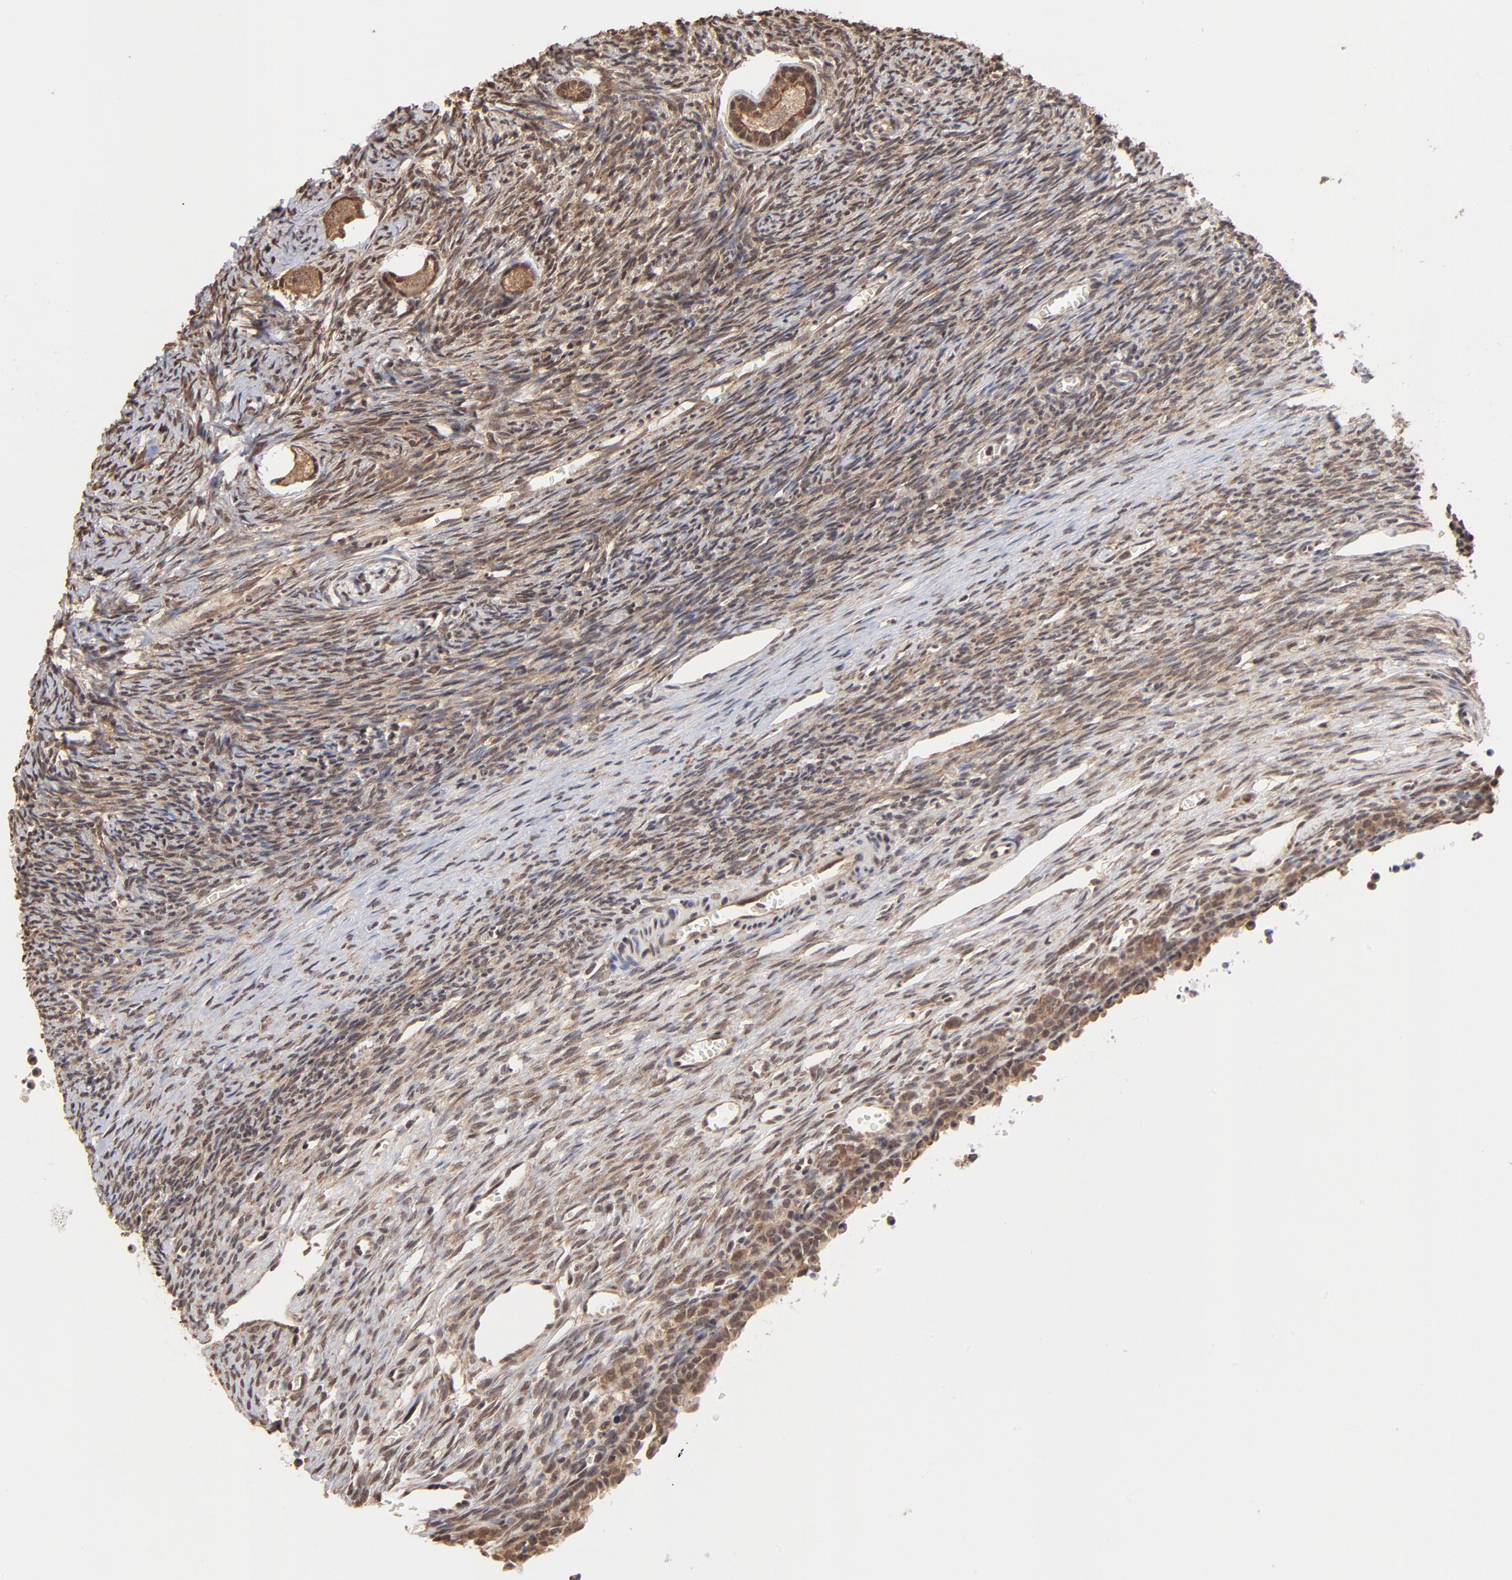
{"staining": {"intensity": "weak", "quantity": ">75%", "location": "cytoplasmic/membranous,nuclear"}, "tissue": "ovary", "cell_type": "Follicle cells", "image_type": "normal", "snomed": [{"axis": "morphology", "description": "Normal tissue, NOS"}, {"axis": "topography", "description": "Ovary"}], "caption": "Follicle cells reveal low levels of weak cytoplasmic/membranous,nuclear positivity in about >75% of cells in normal ovary. (DAB = brown stain, brightfield microscopy at high magnification).", "gene": "BRPF1", "patient": {"sex": "female", "age": 27}}